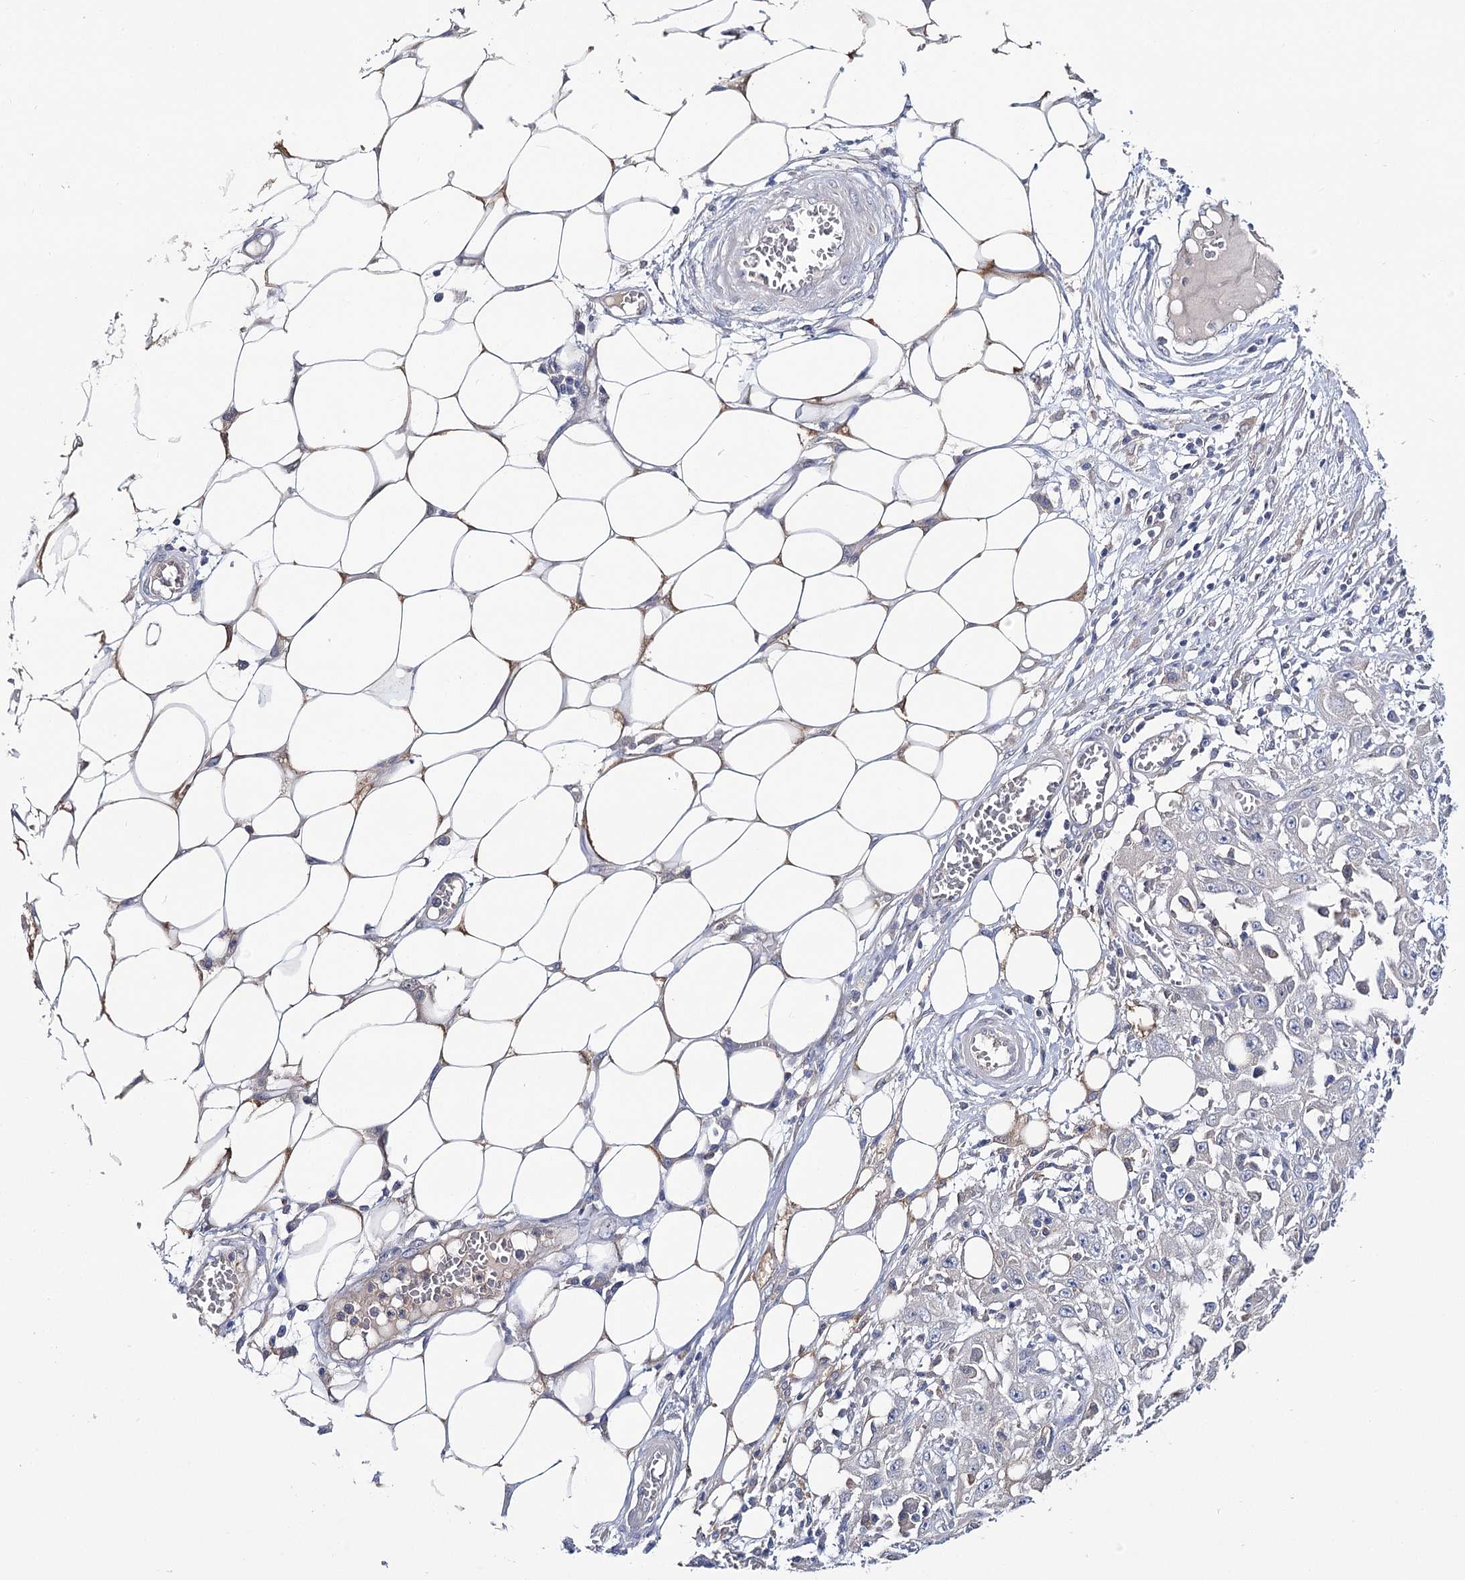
{"staining": {"intensity": "negative", "quantity": "none", "location": "none"}, "tissue": "skin cancer", "cell_type": "Tumor cells", "image_type": "cancer", "snomed": [{"axis": "morphology", "description": "Squamous cell carcinoma, NOS"}, {"axis": "morphology", "description": "Squamous cell carcinoma, metastatic, NOS"}, {"axis": "topography", "description": "Skin"}, {"axis": "topography", "description": "Lymph node"}], "caption": "This micrograph is of skin cancer stained with immunohistochemistry (IHC) to label a protein in brown with the nuclei are counter-stained blue. There is no positivity in tumor cells.", "gene": "UGP2", "patient": {"sex": "male", "age": 75}}